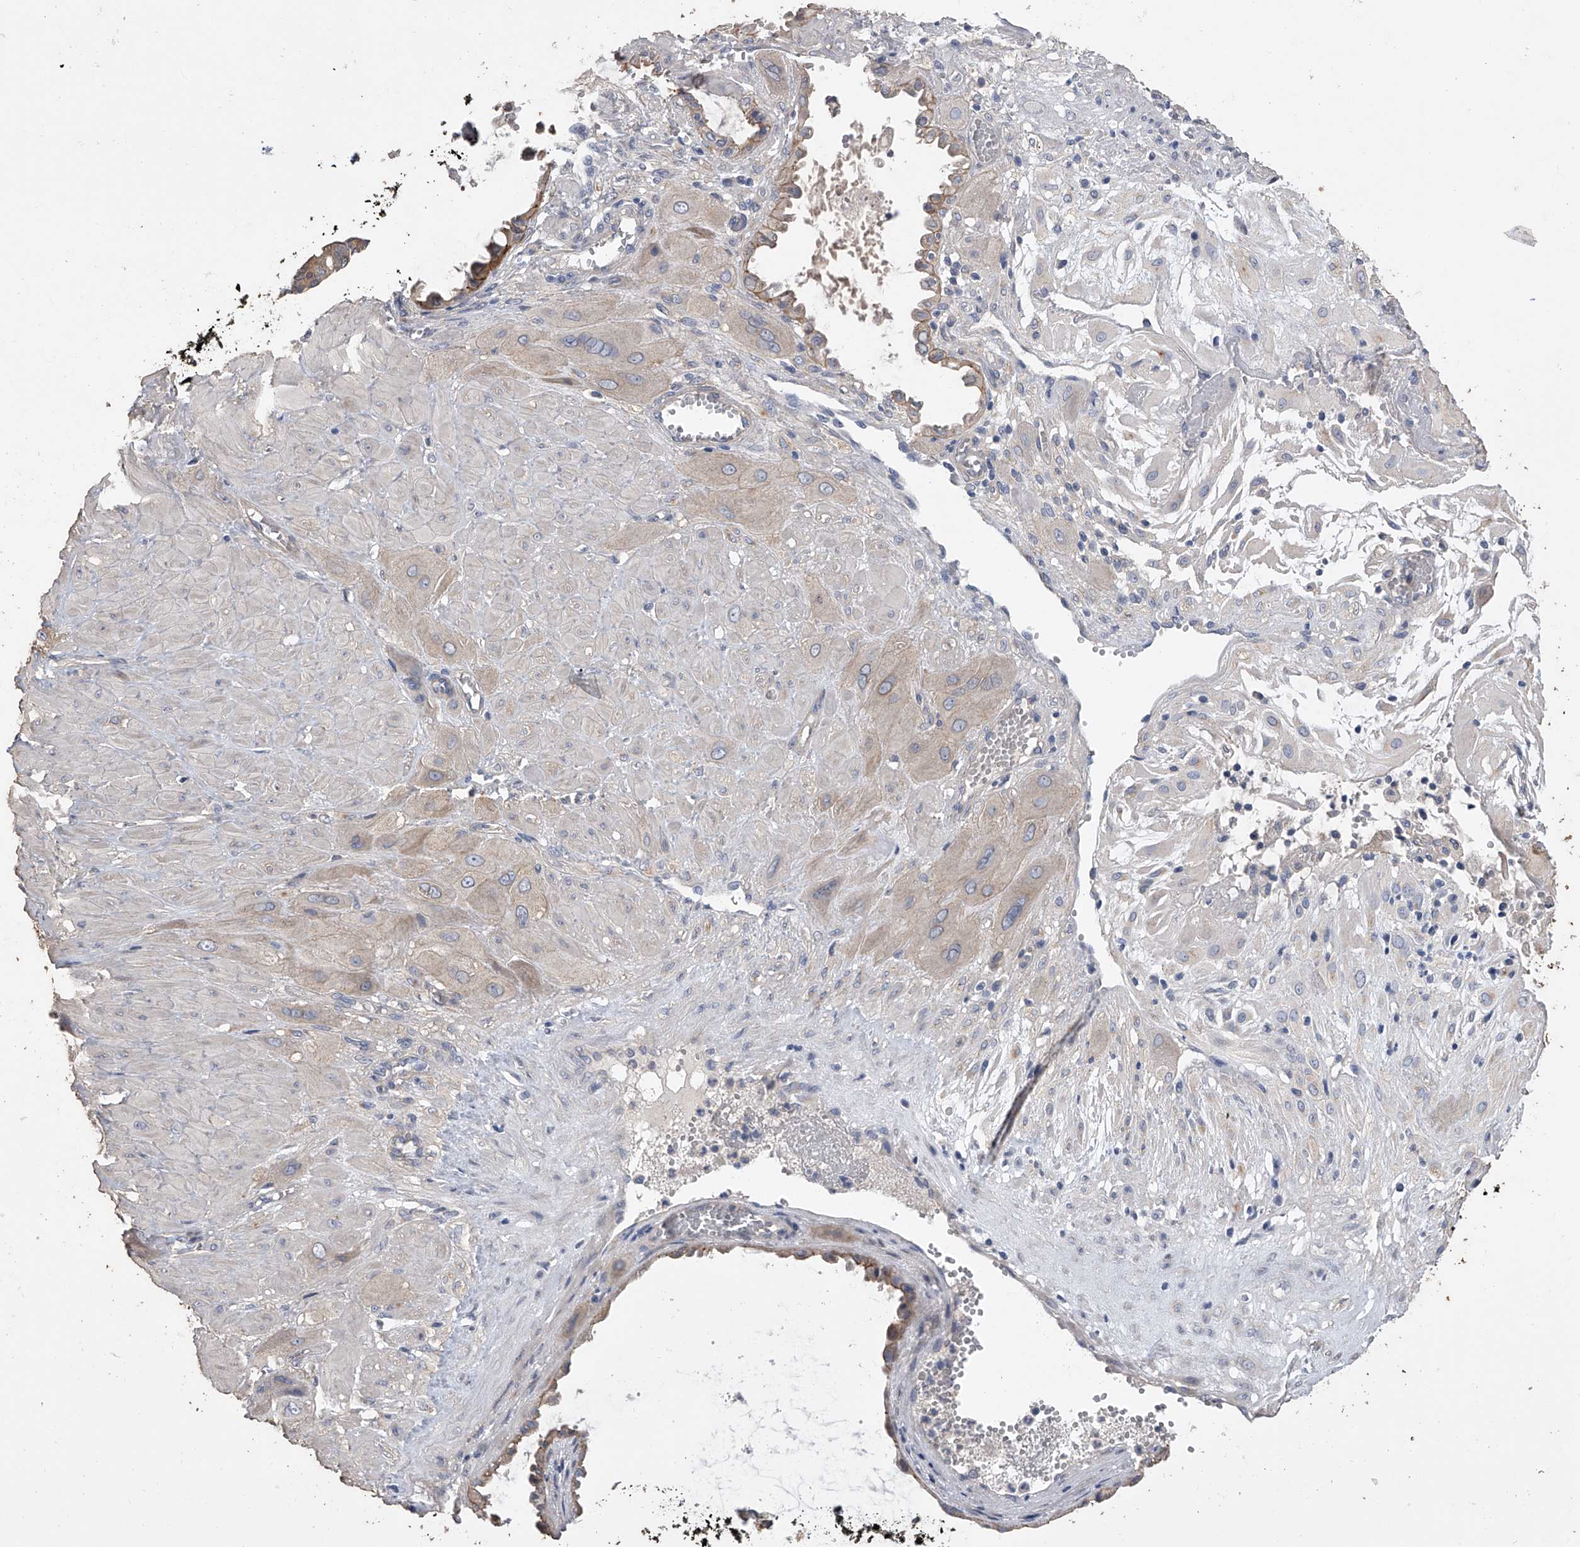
{"staining": {"intensity": "negative", "quantity": "none", "location": "none"}, "tissue": "cervical cancer", "cell_type": "Tumor cells", "image_type": "cancer", "snomed": [{"axis": "morphology", "description": "Squamous cell carcinoma, NOS"}, {"axis": "topography", "description": "Cervix"}], "caption": "DAB (3,3'-diaminobenzidine) immunohistochemical staining of squamous cell carcinoma (cervical) displays no significant expression in tumor cells.", "gene": "ZNF343", "patient": {"sex": "female", "age": 34}}